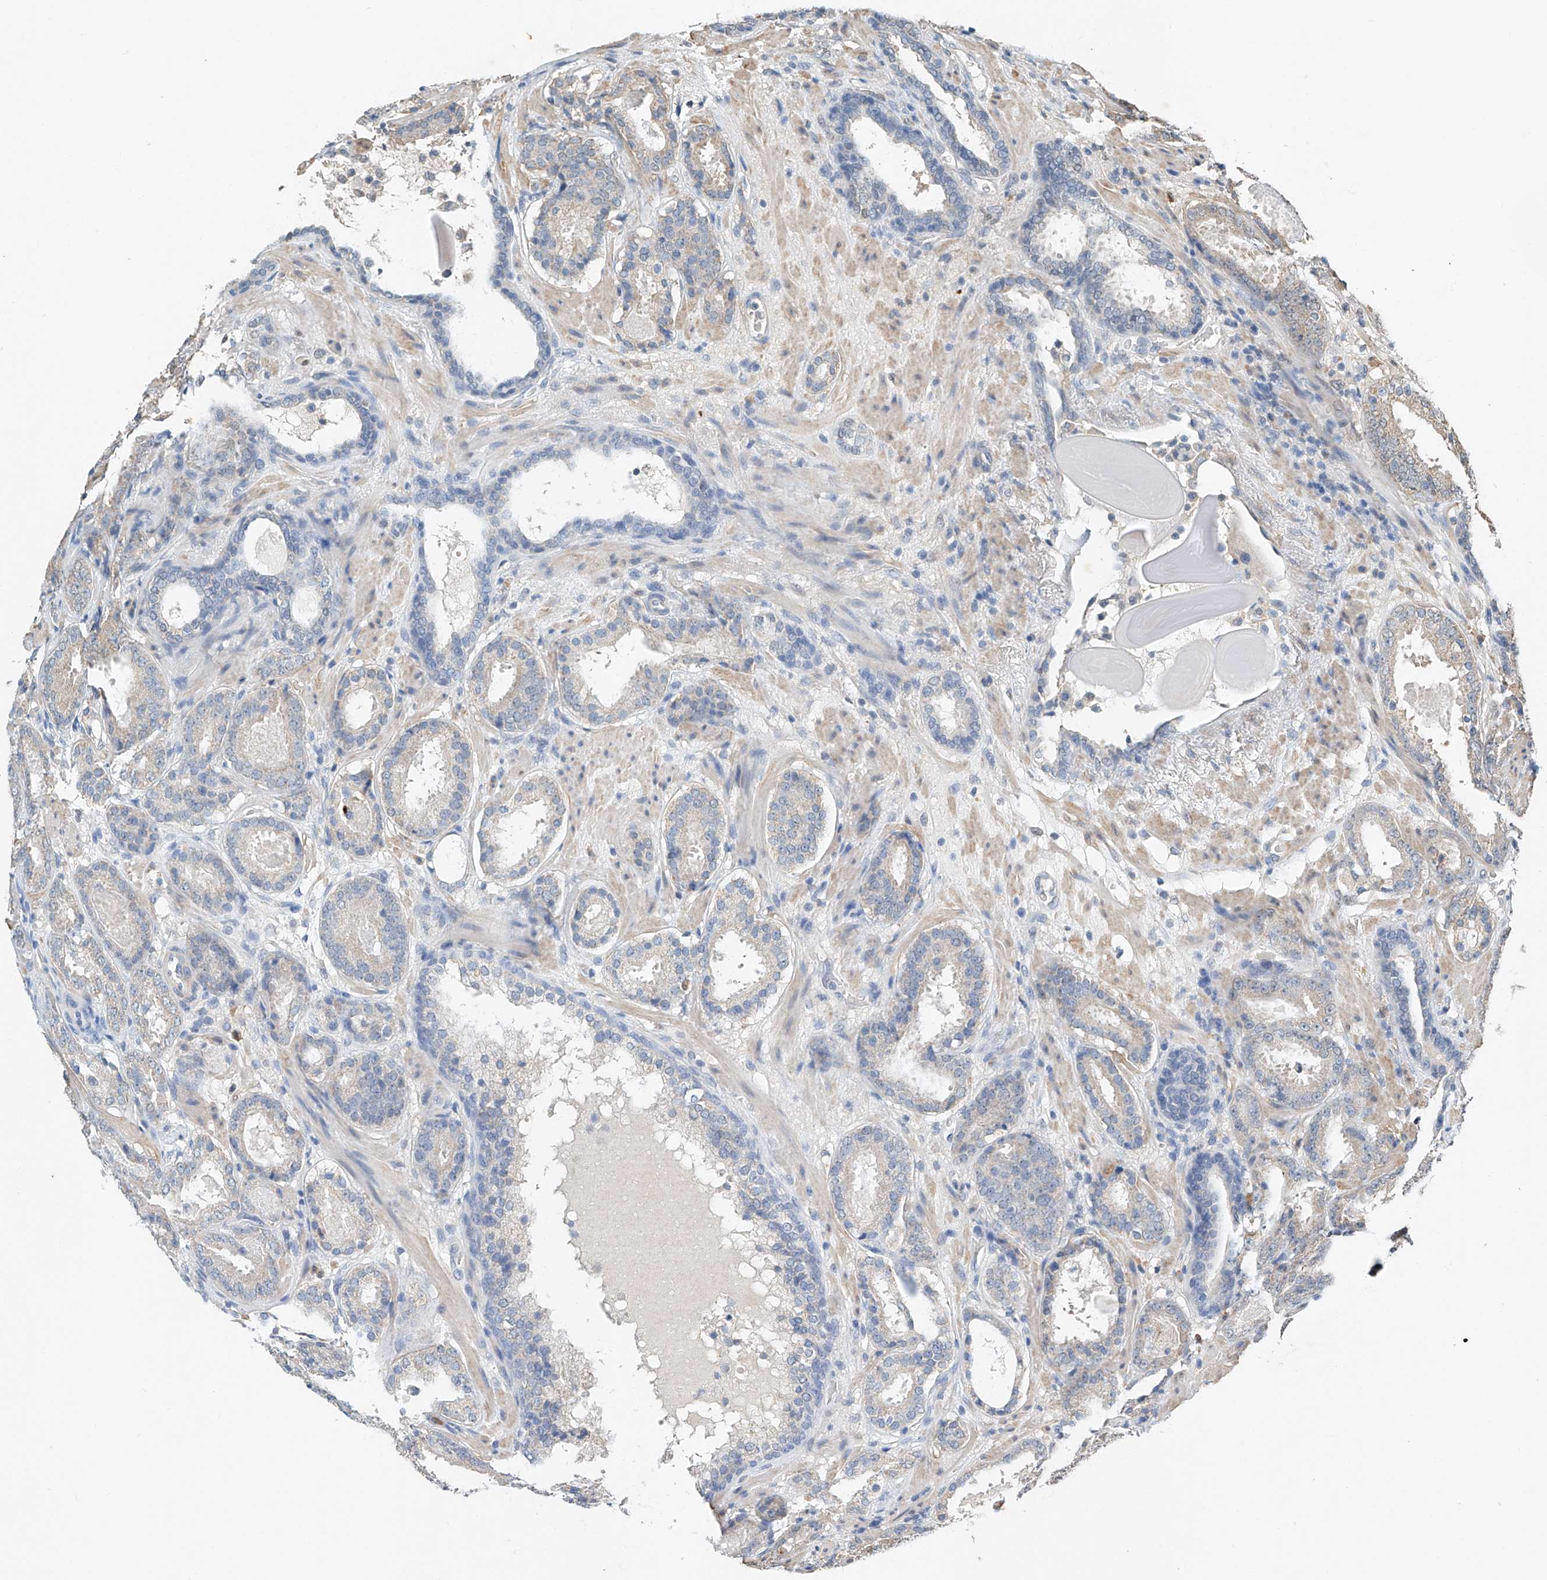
{"staining": {"intensity": "negative", "quantity": "none", "location": "none"}, "tissue": "prostate cancer", "cell_type": "Tumor cells", "image_type": "cancer", "snomed": [{"axis": "morphology", "description": "Adenocarcinoma, Low grade"}, {"axis": "topography", "description": "Prostate"}], "caption": "This is an immunohistochemistry photomicrograph of prostate cancer. There is no expression in tumor cells.", "gene": "CTDP1", "patient": {"sex": "male", "age": 69}}